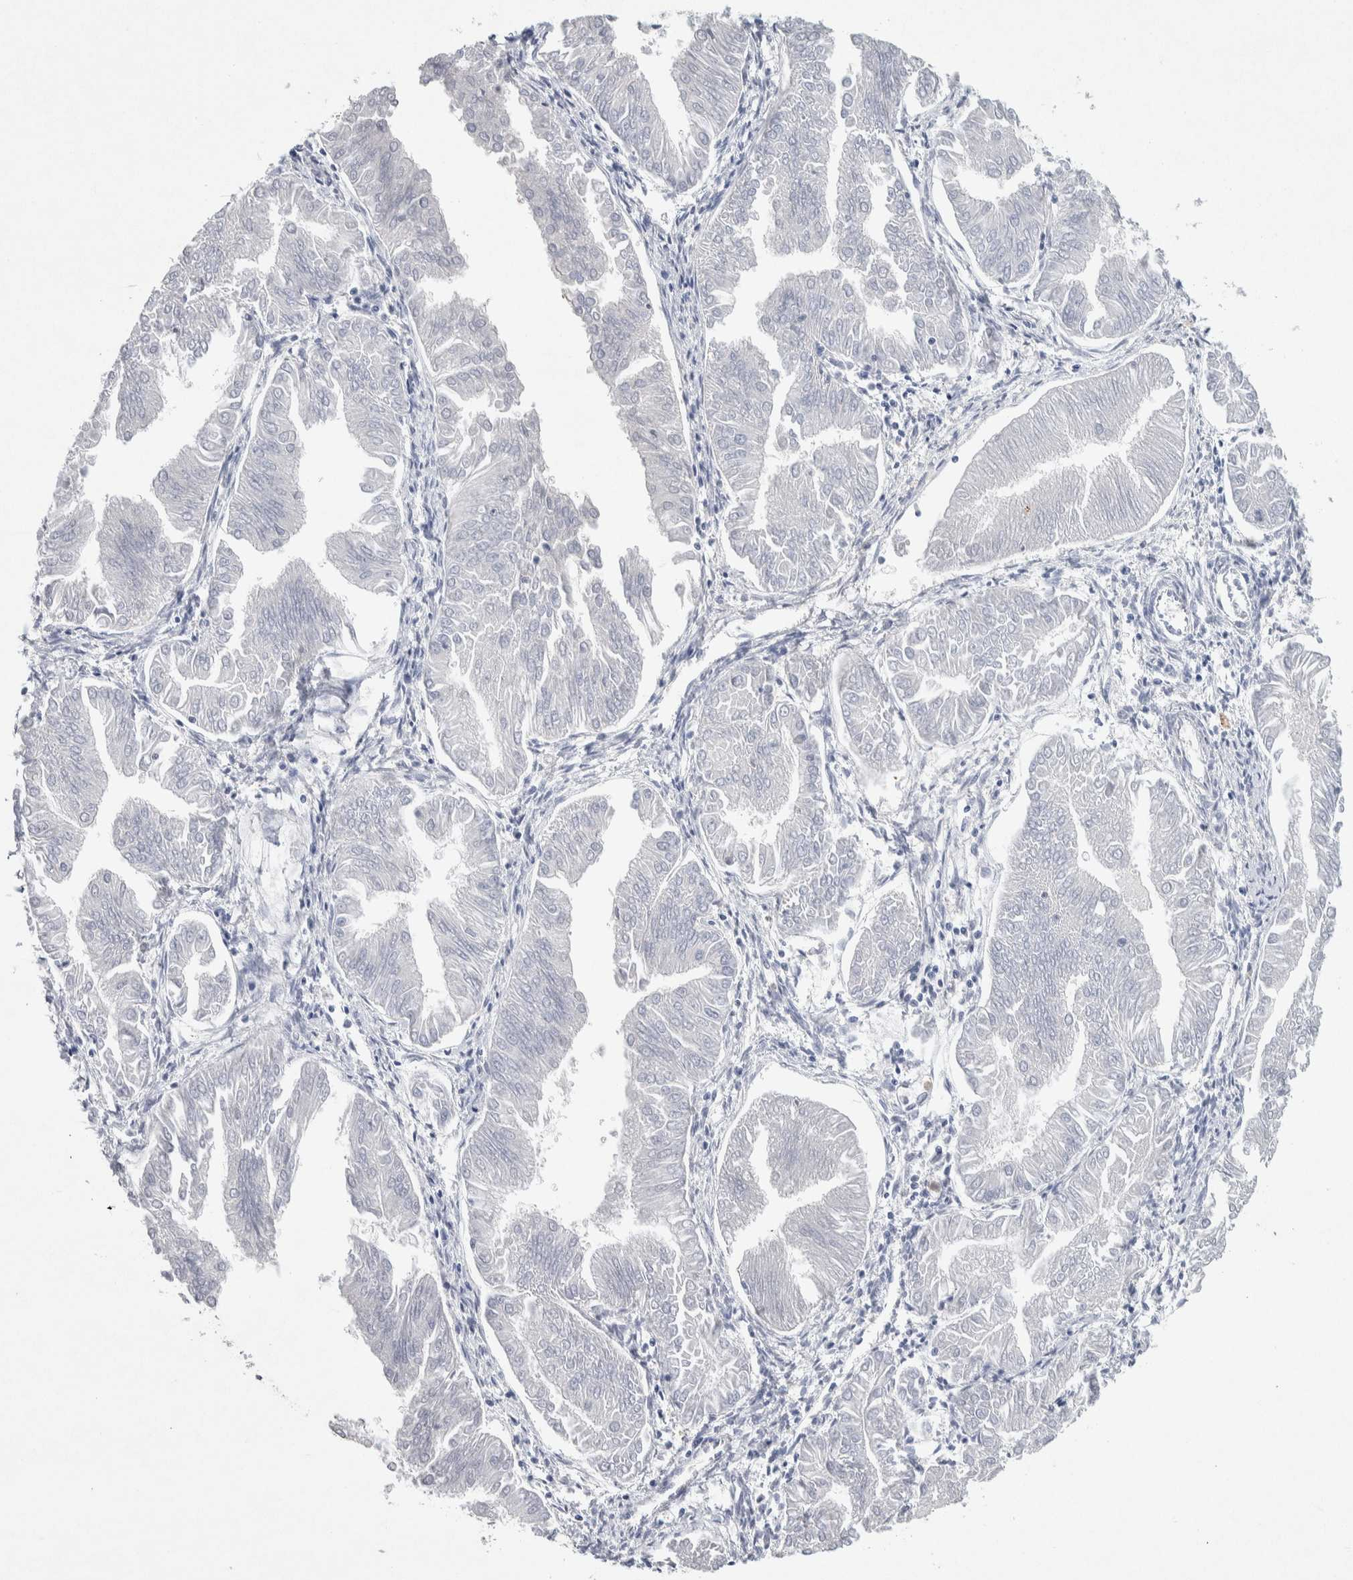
{"staining": {"intensity": "negative", "quantity": "none", "location": "none"}, "tissue": "endometrial cancer", "cell_type": "Tumor cells", "image_type": "cancer", "snomed": [{"axis": "morphology", "description": "Adenocarcinoma, NOS"}, {"axis": "topography", "description": "Endometrium"}], "caption": "IHC micrograph of human endometrial adenocarcinoma stained for a protein (brown), which demonstrates no expression in tumor cells. Brightfield microscopy of immunohistochemistry stained with DAB (brown) and hematoxylin (blue), captured at high magnification.", "gene": "NCF2", "patient": {"sex": "female", "age": 53}}